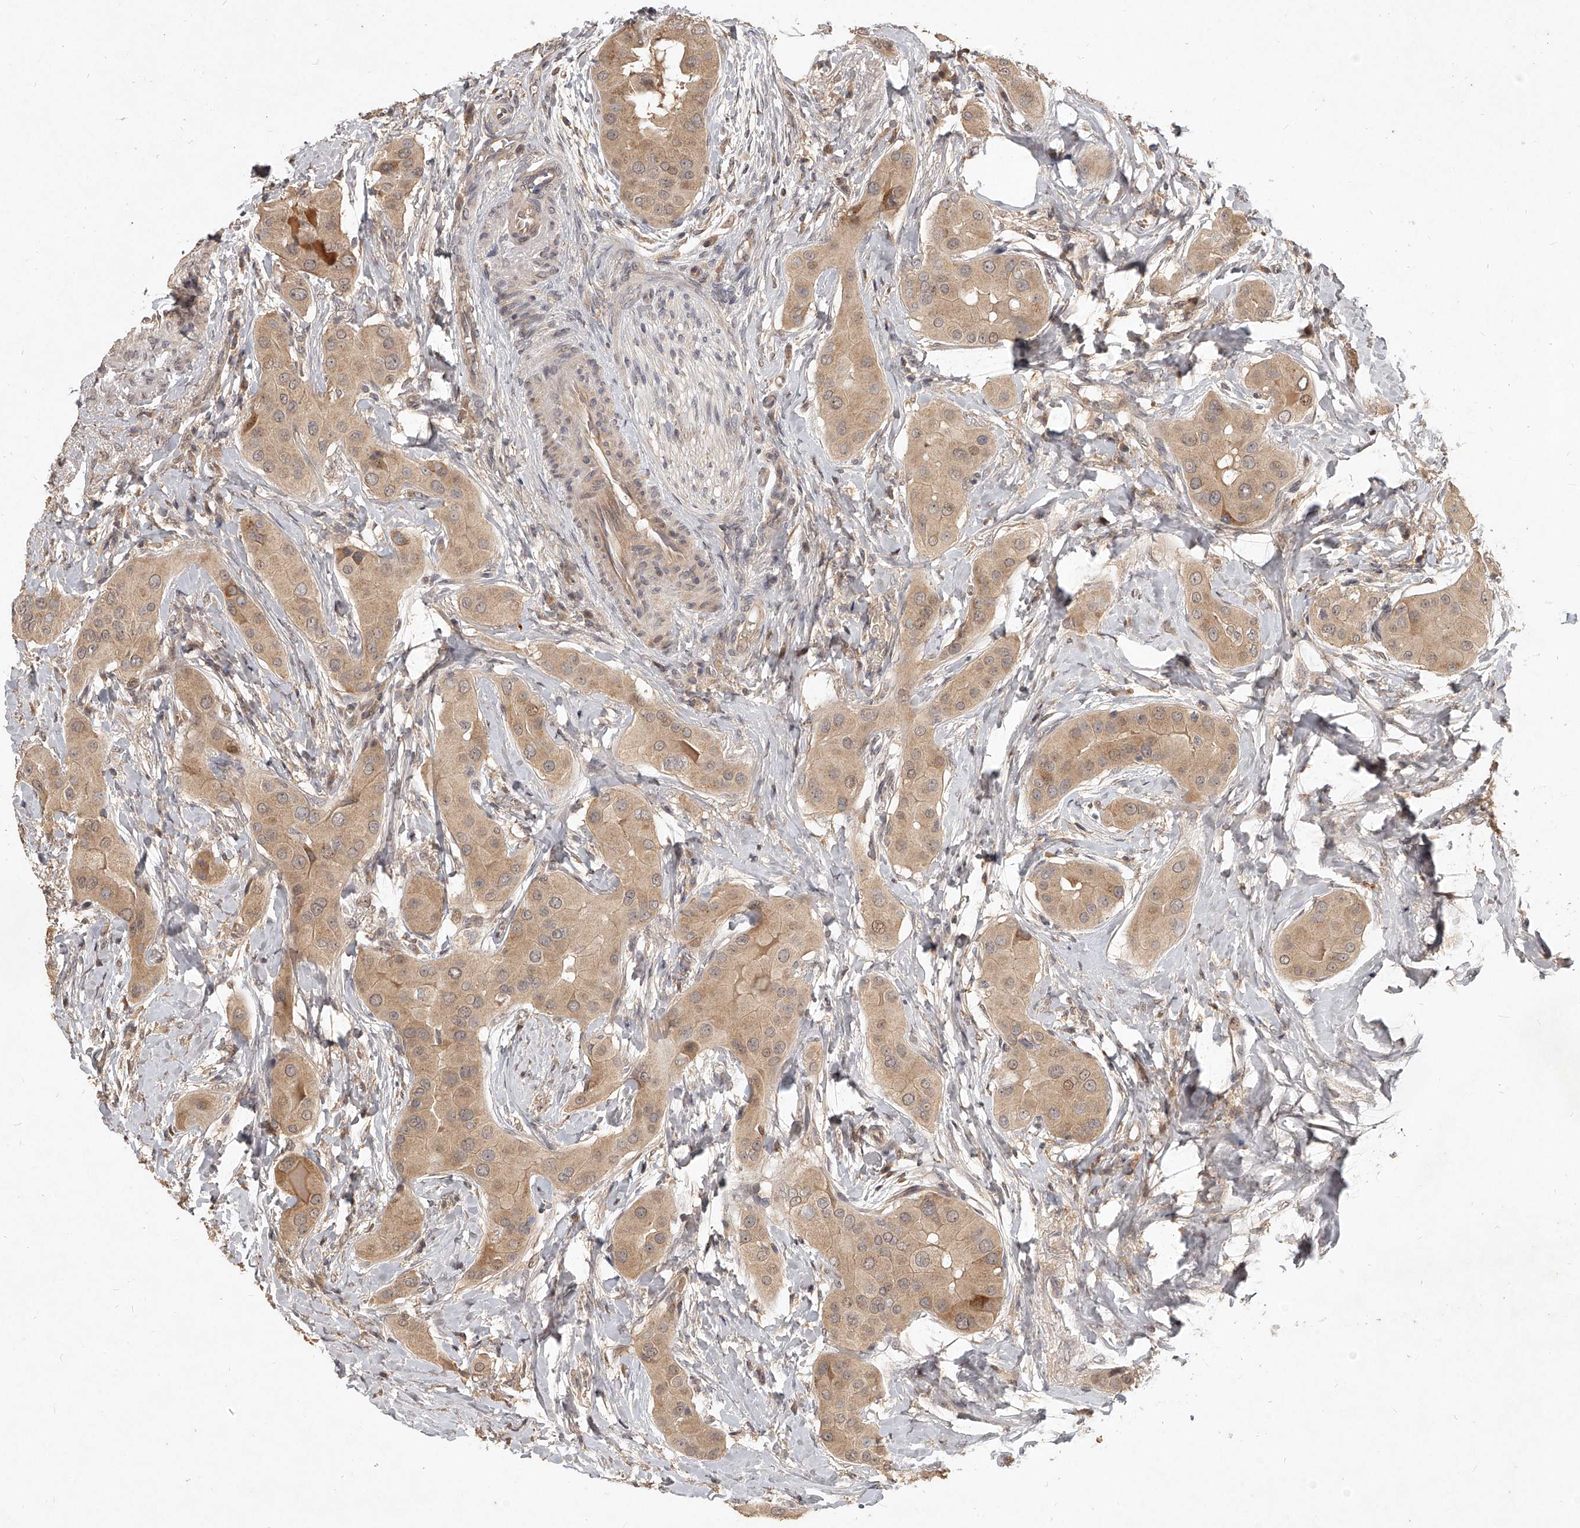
{"staining": {"intensity": "moderate", "quantity": ">75%", "location": "cytoplasmic/membranous"}, "tissue": "thyroid cancer", "cell_type": "Tumor cells", "image_type": "cancer", "snomed": [{"axis": "morphology", "description": "Papillary adenocarcinoma, NOS"}, {"axis": "topography", "description": "Thyroid gland"}], "caption": "Approximately >75% of tumor cells in human thyroid papillary adenocarcinoma display moderate cytoplasmic/membranous protein staining as visualized by brown immunohistochemical staining.", "gene": "SLC37A1", "patient": {"sex": "male", "age": 33}}